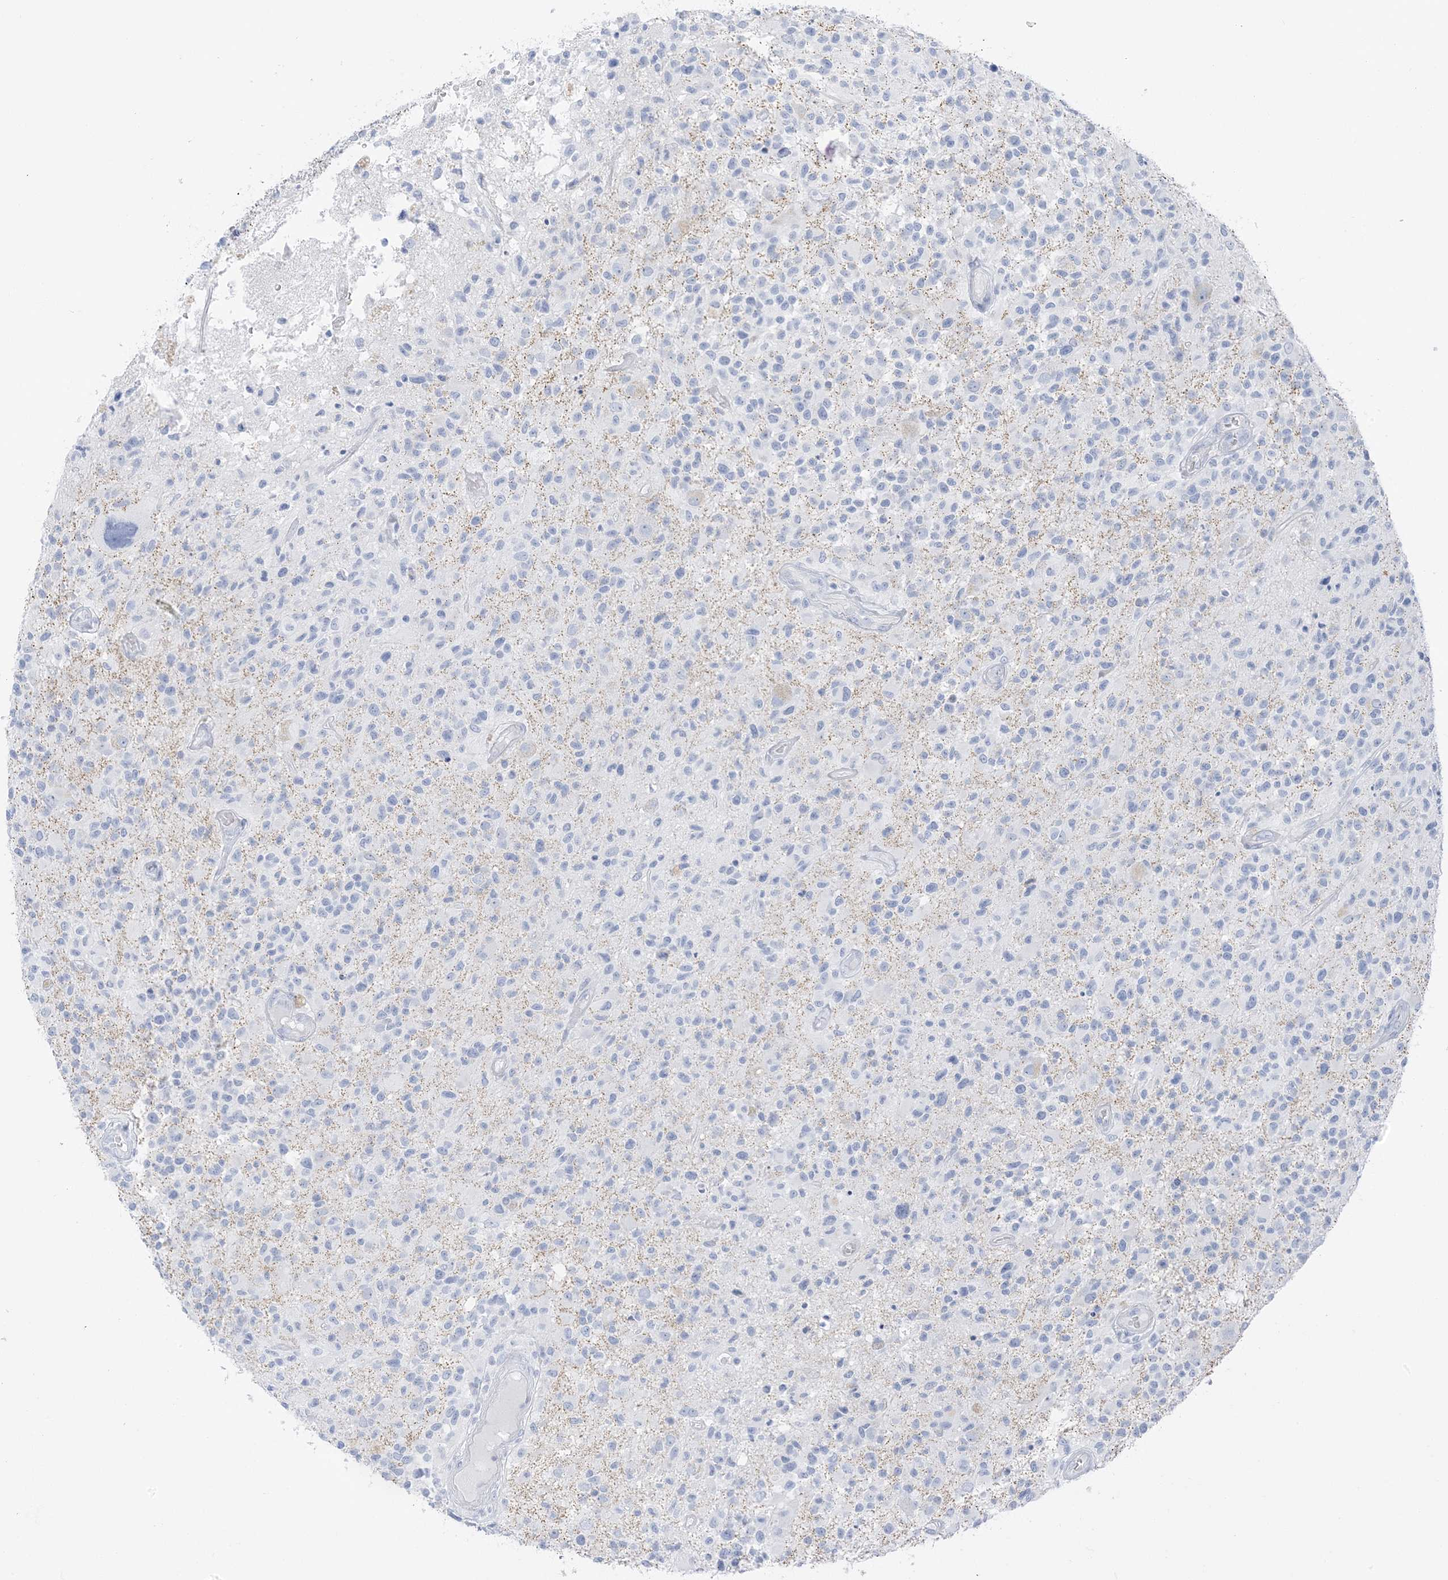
{"staining": {"intensity": "negative", "quantity": "none", "location": "none"}, "tissue": "glioma", "cell_type": "Tumor cells", "image_type": "cancer", "snomed": [{"axis": "morphology", "description": "Glioma, malignant, High grade"}, {"axis": "morphology", "description": "Glioblastoma, NOS"}, {"axis": "topography", "description": "Brain"}], "caption": "Glioblastoma stained for a protein using IHC displays no staining tumor cells.", "gene": "ZFP64", "patient": {"sex": "male", "age": 60}}